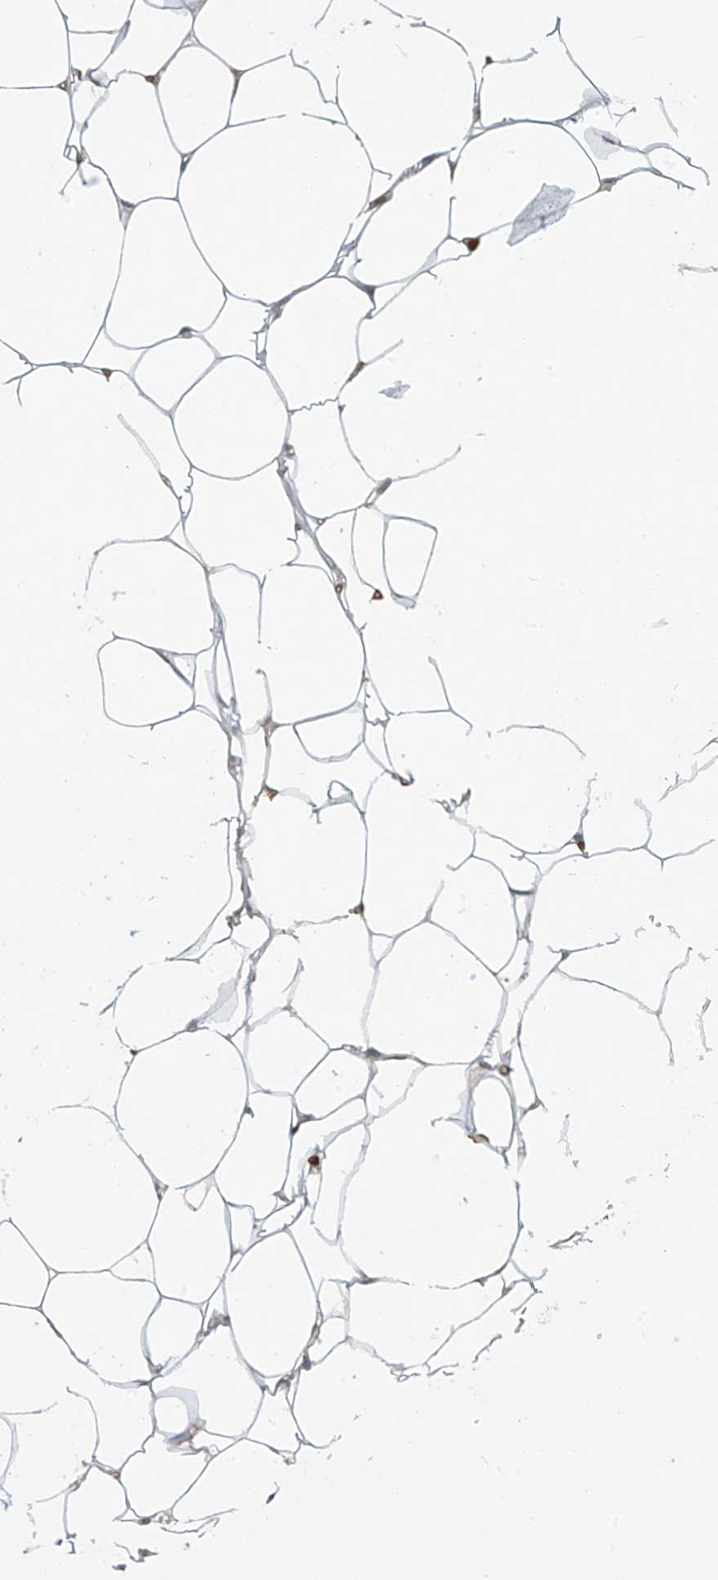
{"staining": {"intensity": "weak", "quantity": "25%-75%", "location": "nuclear"}, "tissue": "adipose tissue", "cell_type": "Adipocytes", "image_type": "normal", "snomed": [{"axis": "morphology", "description": "Normal tissue, NOS"}, {"axis": "topography", "description": "Breast"}], "caption": "Protein staining of unremarkable adipose tissue demonstrates weak nuclear positivity in about 25%-75% of adipocytes. (DAB (3,3'-diaminobenzidine) = brown stain, brightfield microscopy at high magnification).", "gene": "MCM9", "patient": {"sex": "female", "age": 23}}